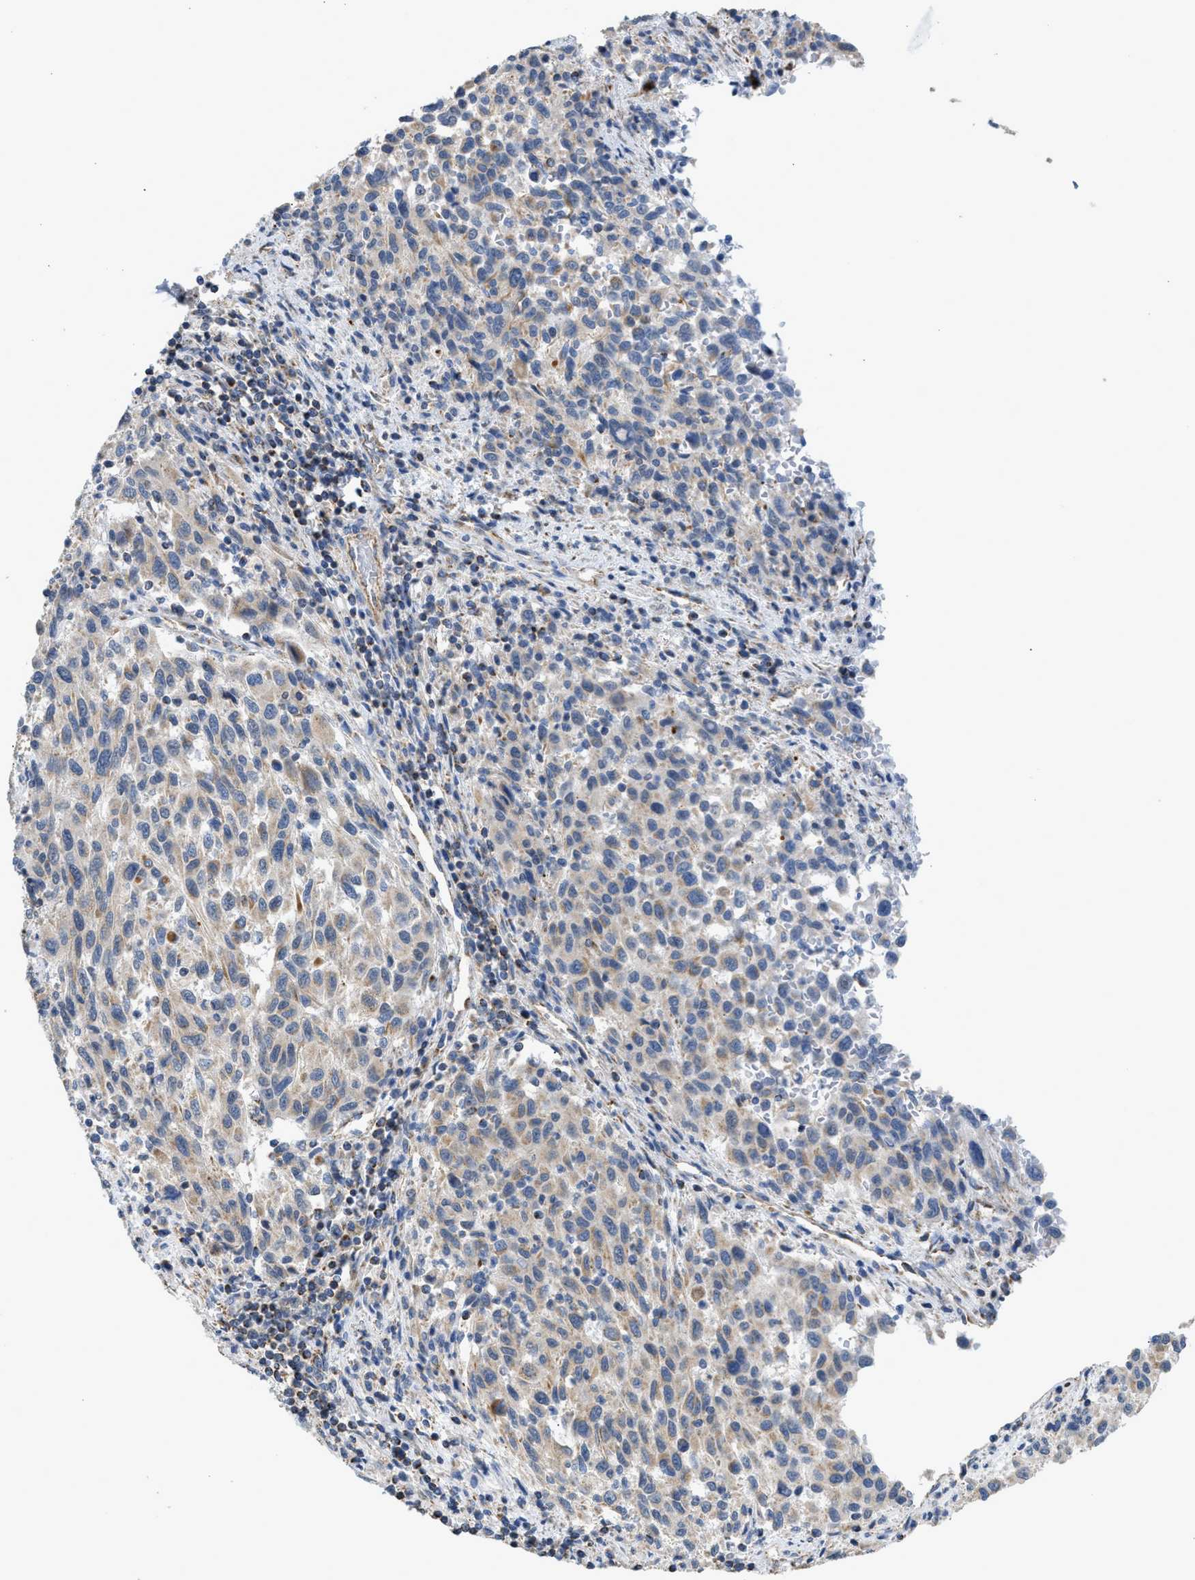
{"staining": {"intensity": "weak", "quantity": ">75%", "location": "cytoplasmic/membranous"}, "tissue": "melanoma", "cell_type": "Tumor cells", "image_type": "cancer", "snomed": [{"axis": "morphology", "description": "Malignant melanoma, Metastatic site"}, {"axis": "topography", "description": "Lymph node"}], "caption": "Human melanoma stained with a brown dye demonstrates weak cytoplasmic/membranous positive positivity in approximately >75% of tumor cells.", "gene": "GOT2", "patient": {"sex": "male", "age": 61}}